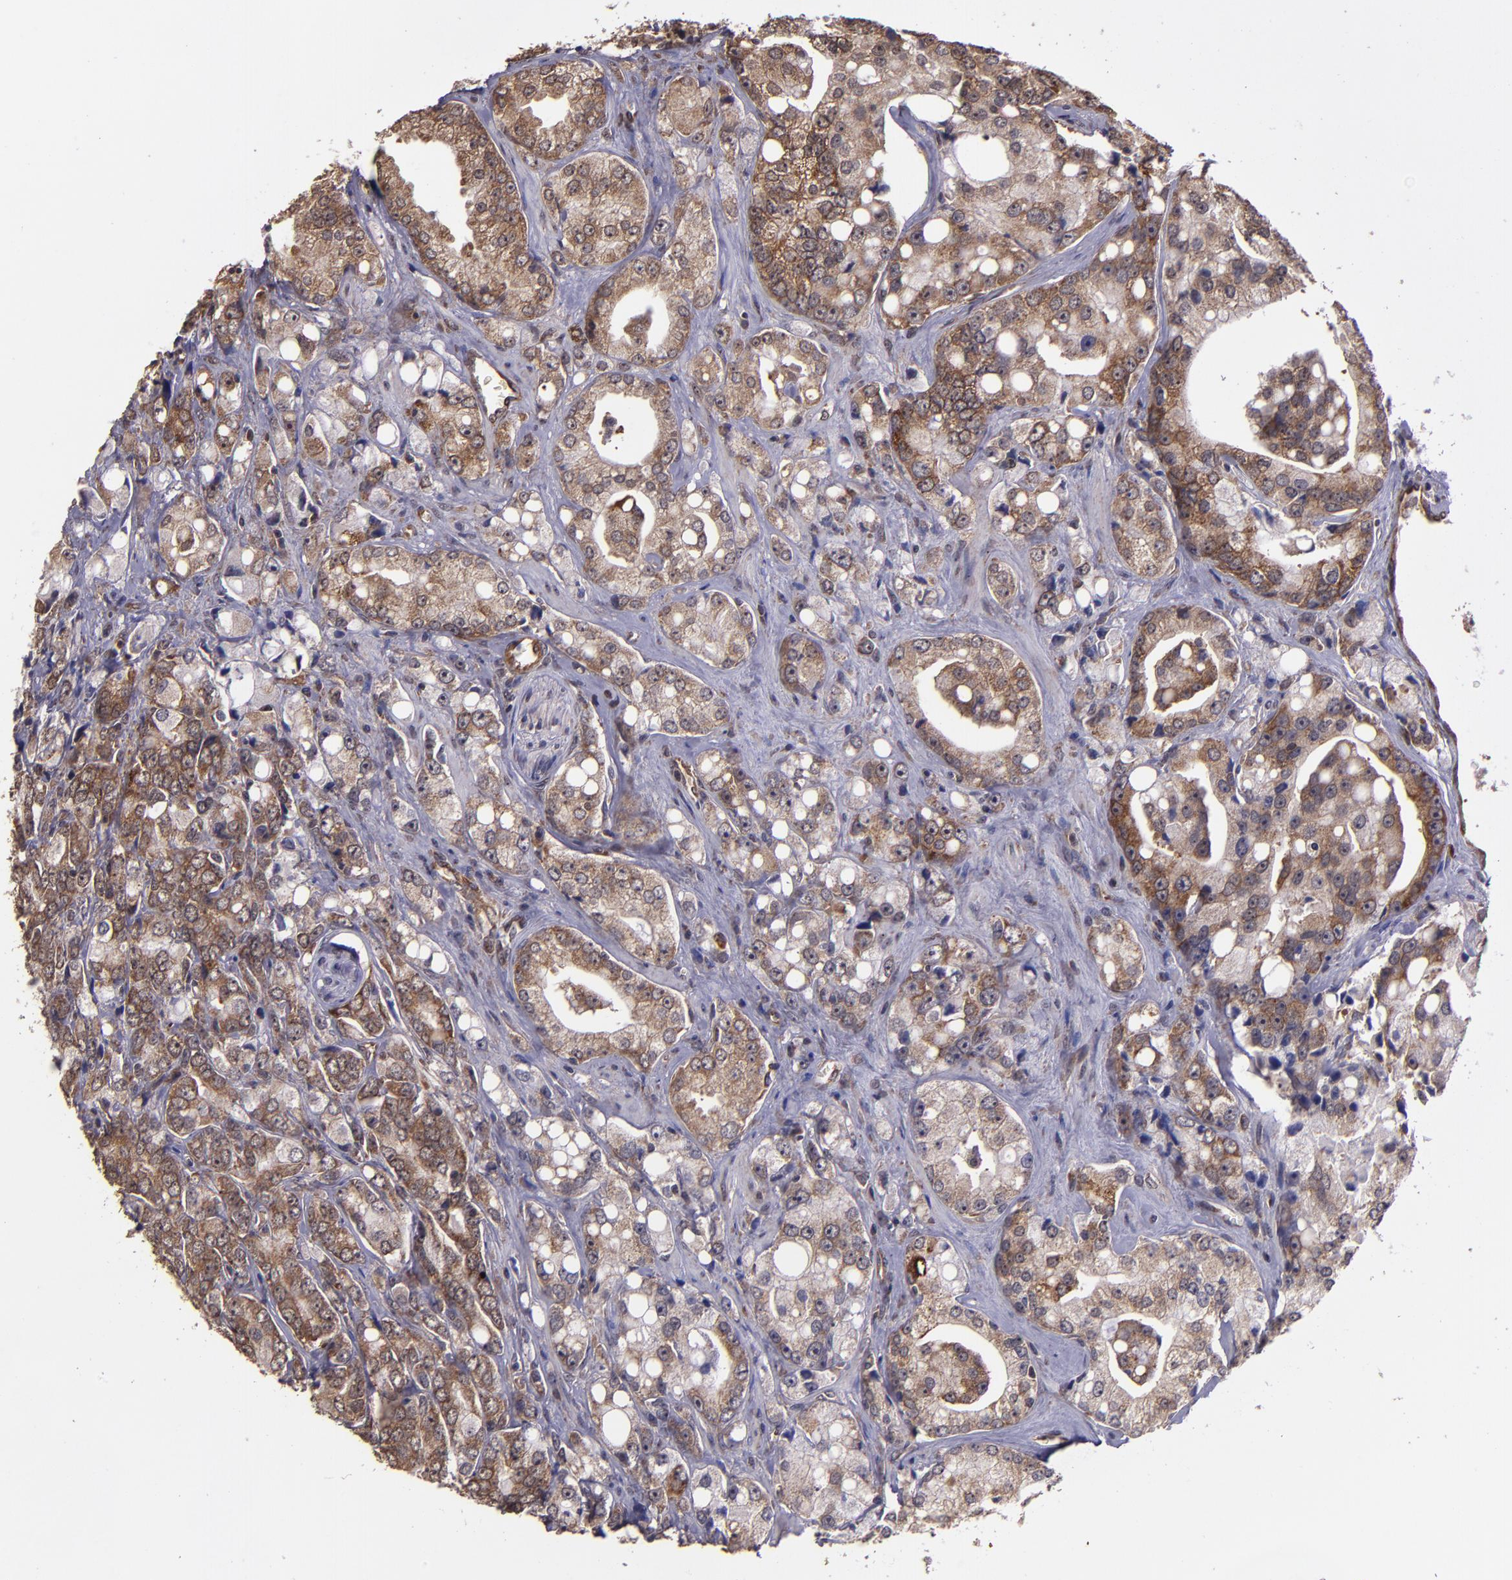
{"staining": {"intensity": "strong", "quantity": ">75%", "location": "cytoplasmic/membranous"}, "tissue": "prostate cancer", "cell_type": "Tumor cells", "image_type": "cancer", "snomed": [{"axis": "morphology", "description": "Adenocarcinoma, High grade"}, {"axis": "topography", "description": "Prostate"}], "caption": "An image of prostate adenocarcinoma (high-grade) stained for a protein demonstrates strong cytoplasmic/membranous brown staining in tumor cells.", "gene": "USP51", "patient": {"sex": "male", "age": 67}}